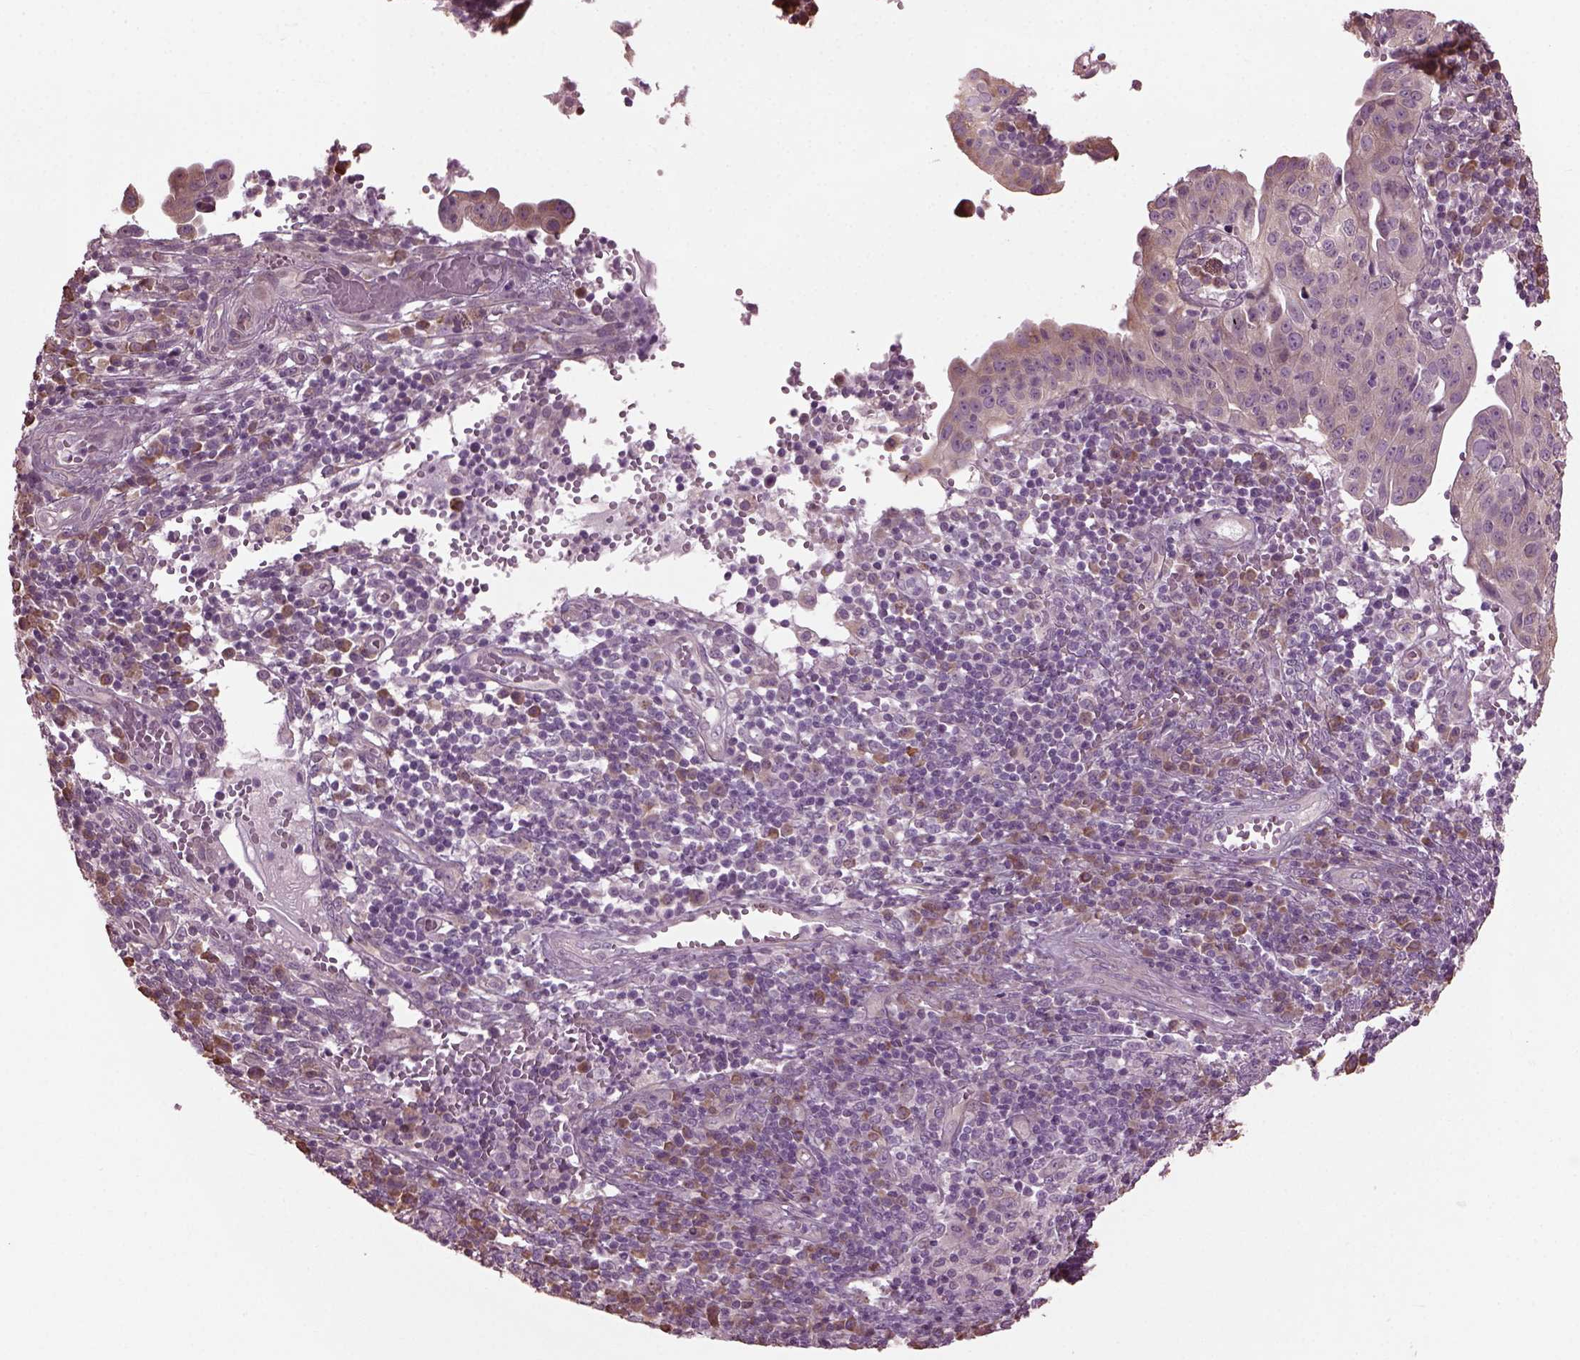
{"staining": {"intensity": "weak", "quantity": ">75%", "location": "cytoplasmic/membranous"}, "tissue": "cervical cancer", "cell_type": "Tumor cells", "image_type": "cancer", "snomed": [{"axis": "morphology", "description": "Squamous cell carcinoma, NOS"}, {"axis": "topography", "description": "Cervix"}], "caption": "Protein expression analysis of cervical cancer (squamous cell carcinoma) exhibits weak cytoplasmic/membranous positivity in about >75% of tumor cells. The protein is stained brown, and the nuclei are stained in blue (DAB IHC with brightfield microscopy, high magnification).", "gene": "CABP5", "patient": {"sex": "female", "age": 39}}